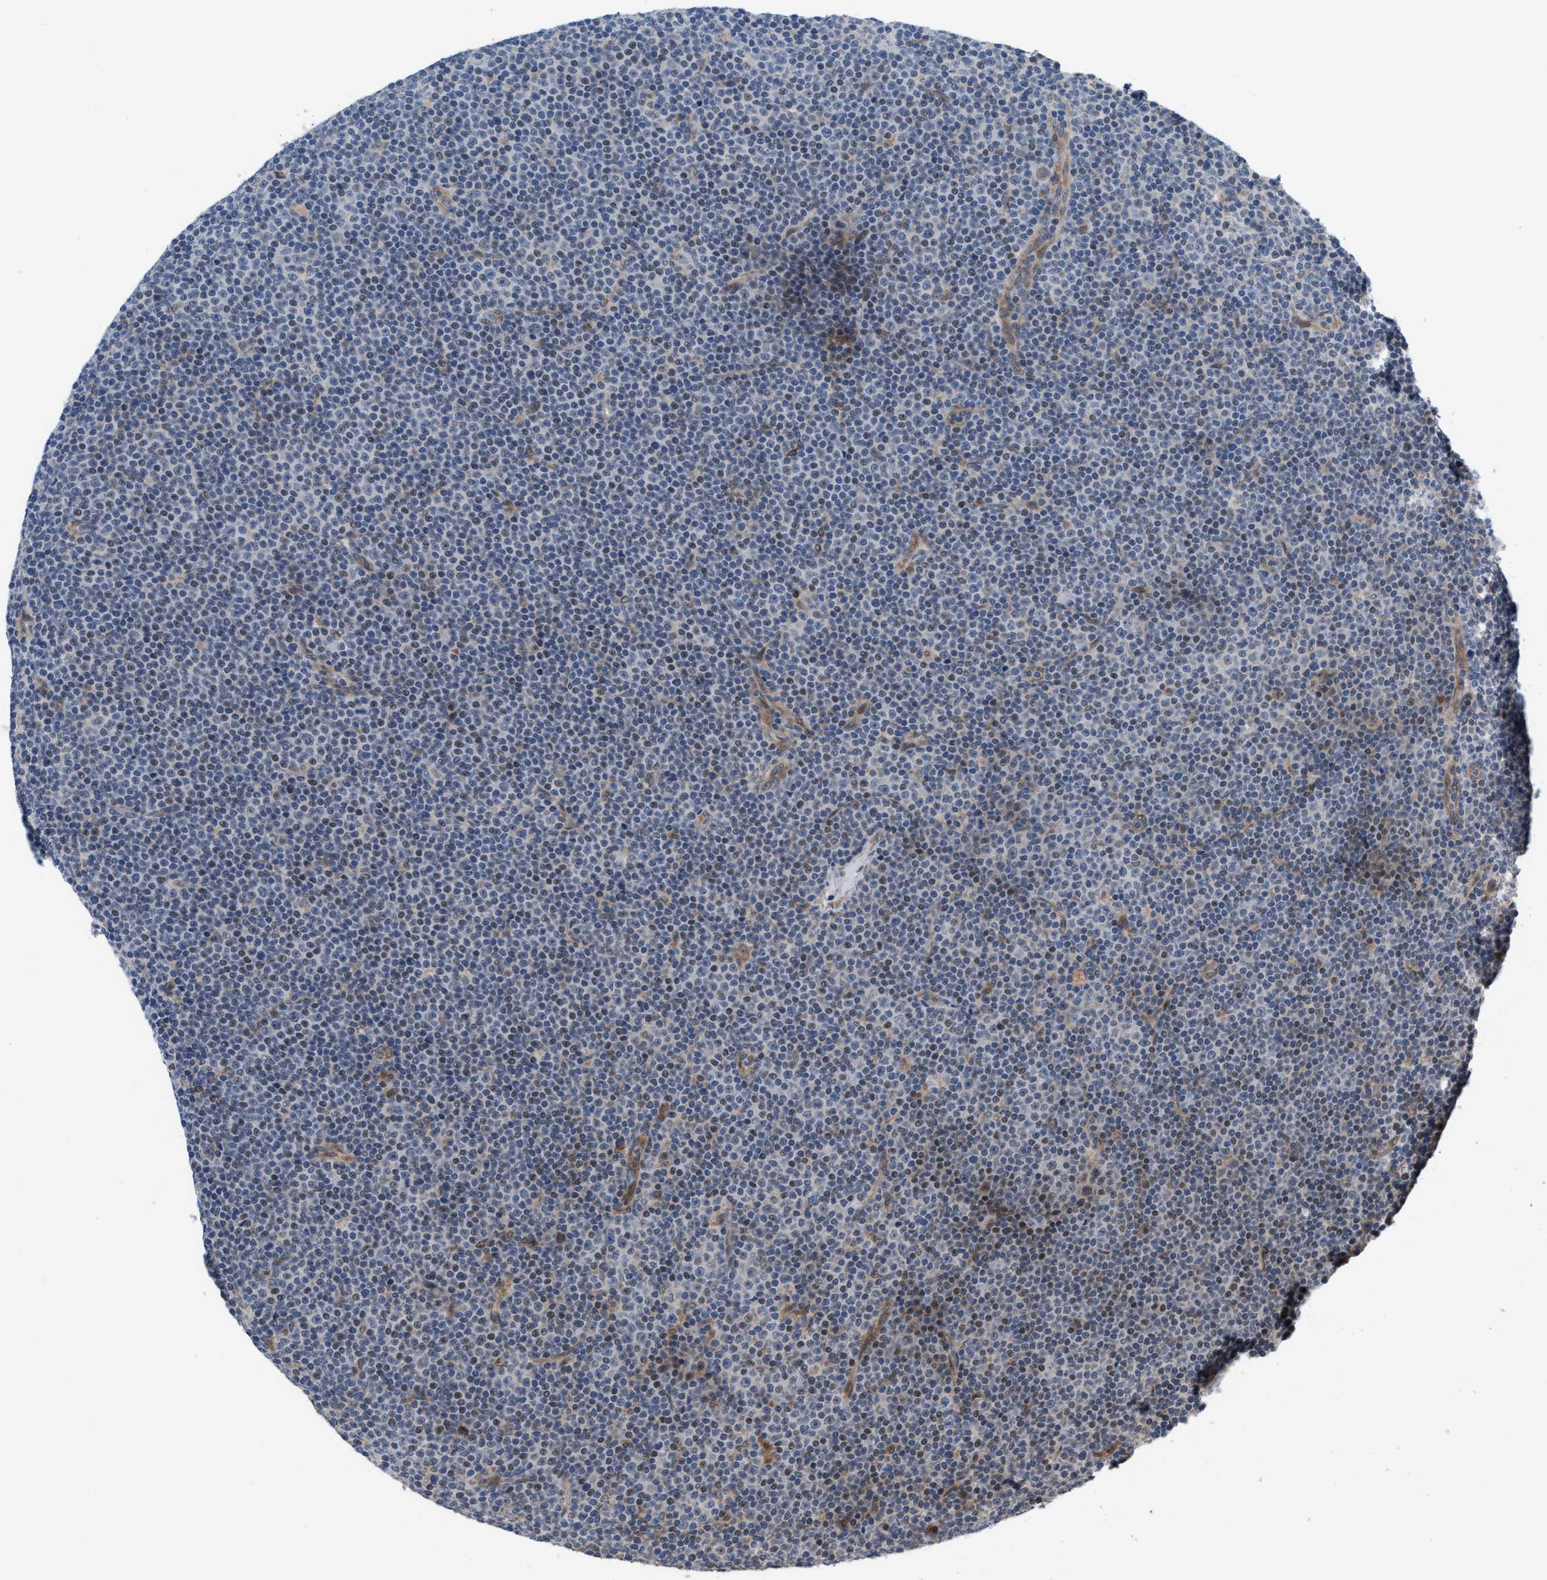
{"staining": {"intensity": "negative", "quantity": "none", "location": "none"}, "tissue": "lymphoma", "cell_type": "Tumor cells", "image_type": "cancer", "snomed": [{"axis": "morphology", "description": "Malignant lymphoma, non-Hodgkin's type, Low grade"}, {"axis": "topography", "description": "Lymph node"}], "caption": "This is an immunohistochemistry histopathology image of lymphoma. There is no staining in tumor cells.", "gene": "MFSD6", "patient": {"sex": "female", "age": 67}}